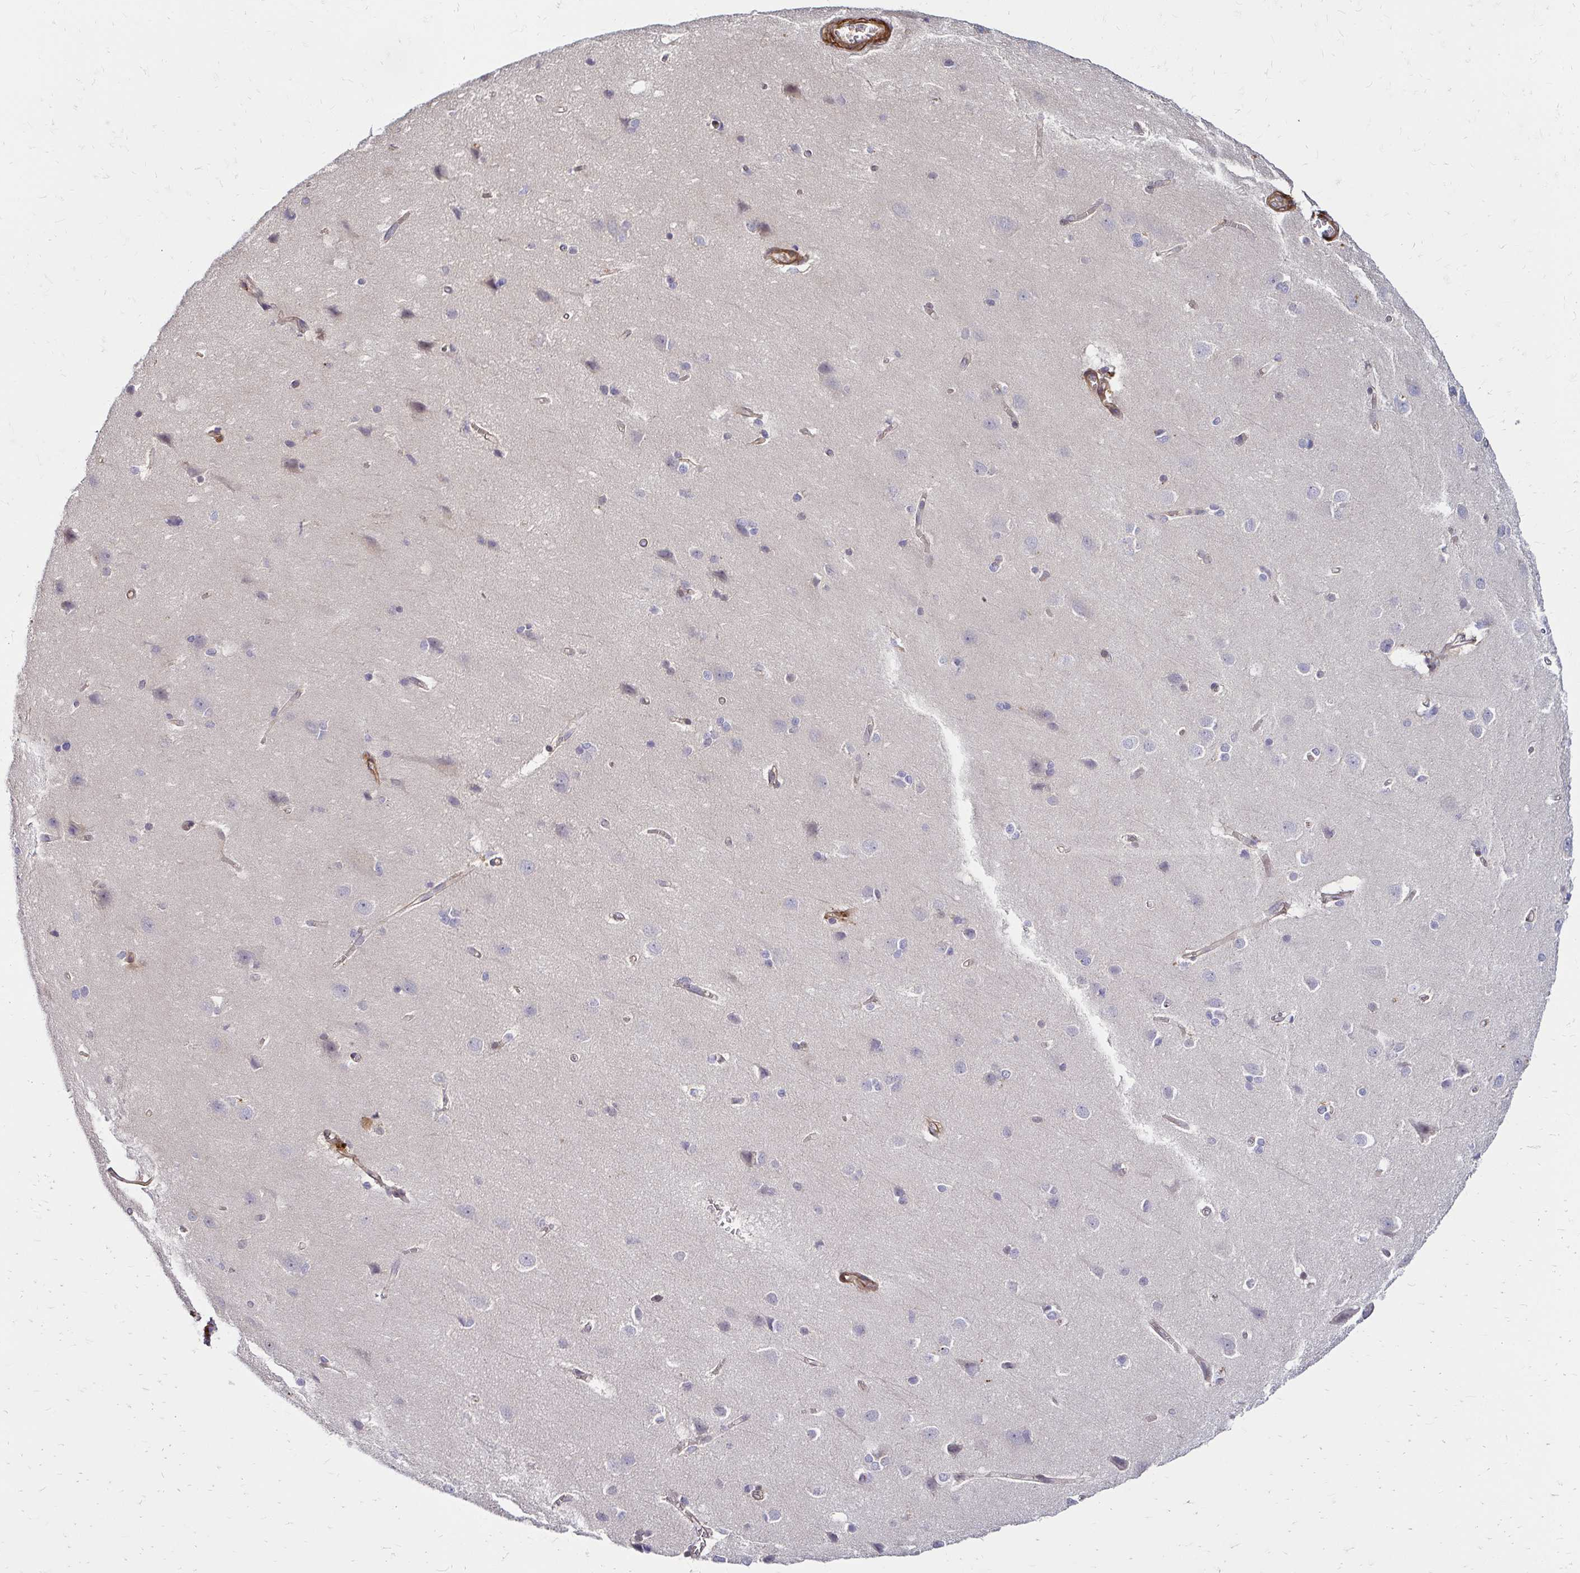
{"staining": {"intensity": "weak", "quantity": ">75%", "location": "cytoplasmic/membranous"}, "tissue": "cerebral cortex", "cell_type": "Endothelial cells", "image_type": "normal", "snomed": [{"axis": "morphology", "description": "Normal tissue, NOS"}, {"axis": "topography", "description": "Cerebral cortex"}], "caption": "Immunohistochemistry (DAB (3,3'-diaminobenzidine)) staining of unremarkable human cerebral cortex demonstrates weak cytoplasmic/membranous protein positivity in about >75% of endothelial cells.", "gene": "YAP1", "patient": {"sex": "male", "age": 37}}